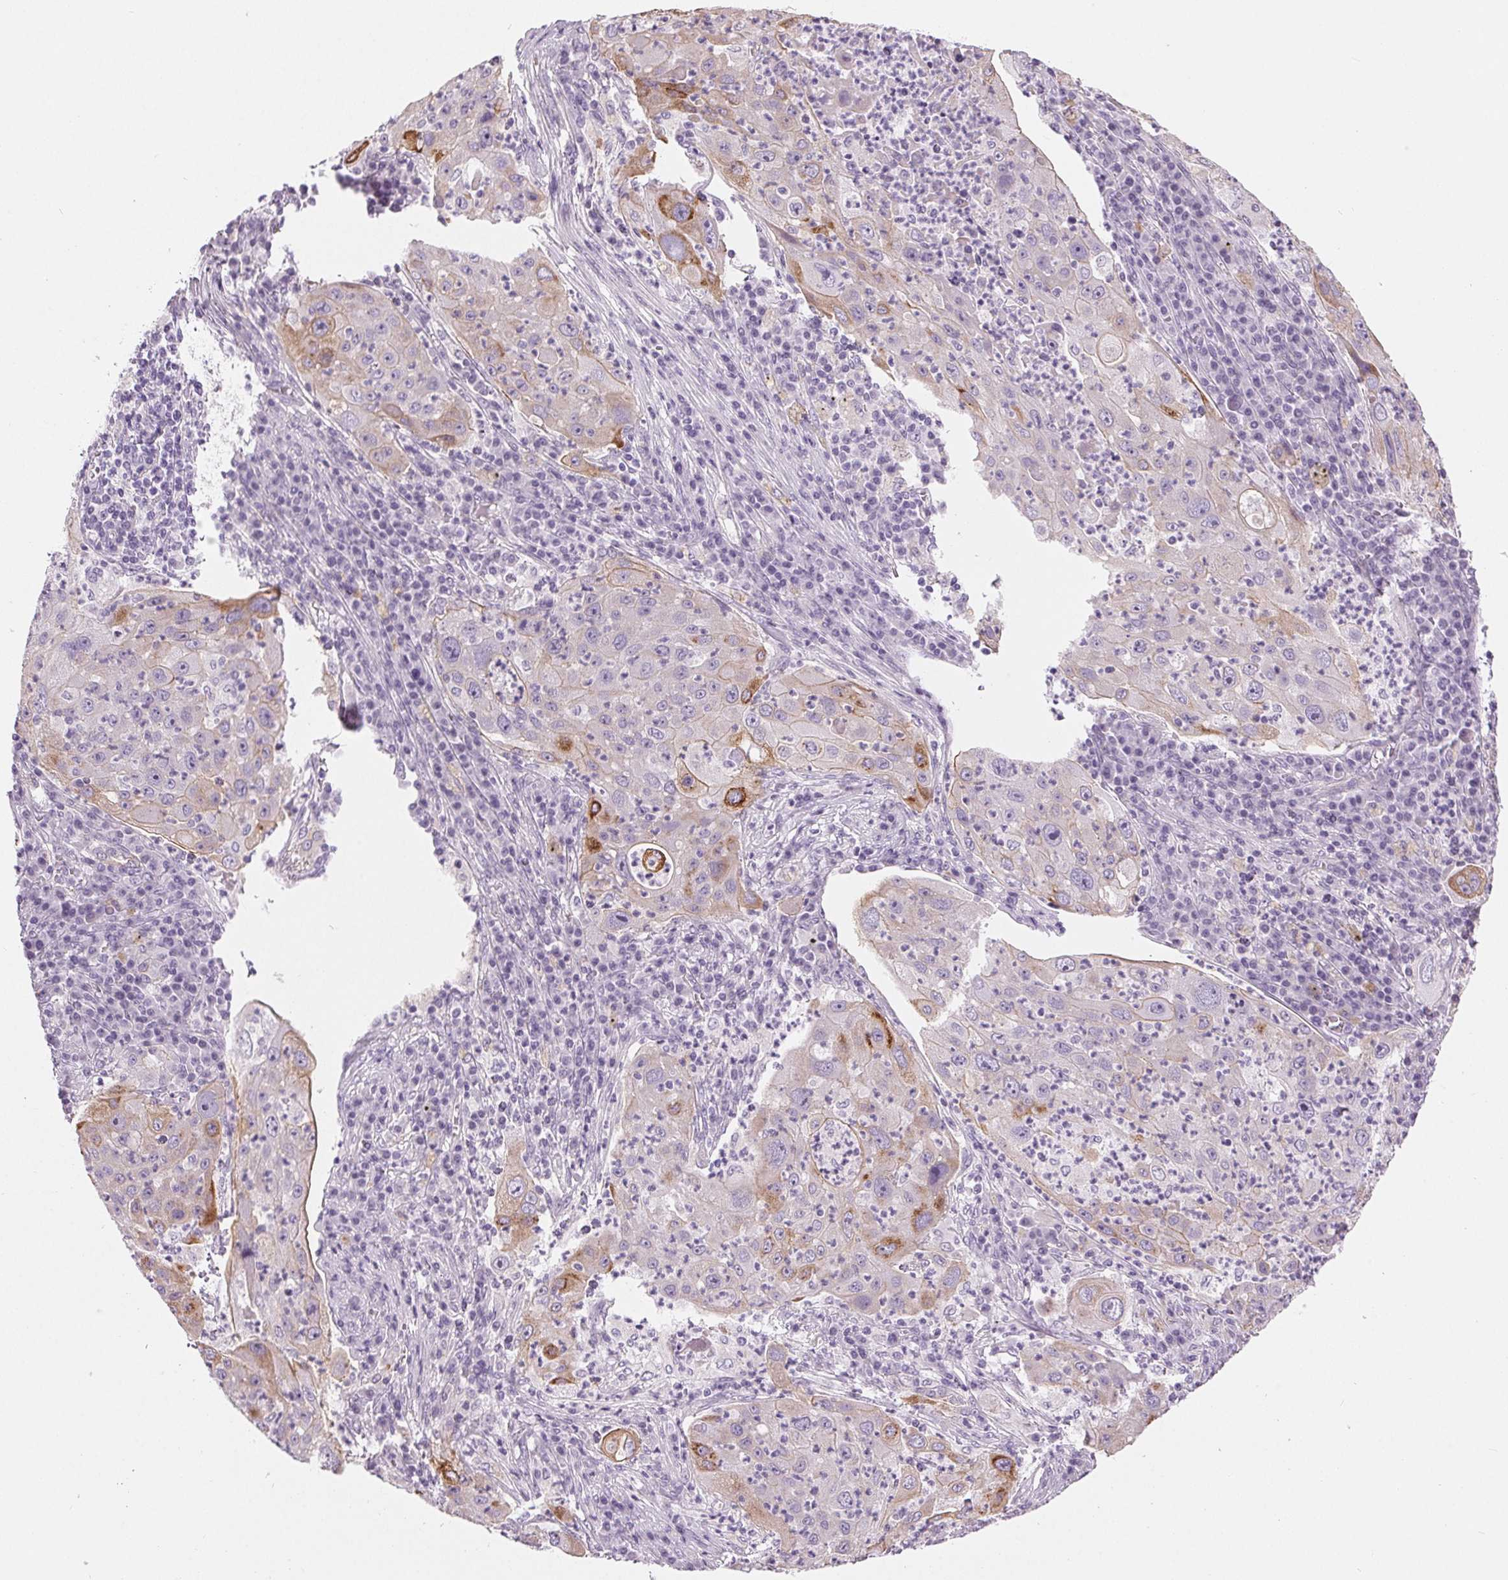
{"staining": {"intensity": "moderate", "quantity": "<25%", "location": "cytoplasmic/membranous"}, "tissue": "lung cancer", "cell_type": "Tumor cells", "image_type": "cancer", "snomed": [{"axis": "morphology", "description": "Squamous cell carcinoma, NOS"}, {"axis": "topography", "description": "Lung"}], "caption": "Immunohistochemistry (DAB) staining of human lung cancer (squamous cell carcinoma) shows moderate cytoplasmic/membranous protein expression in about <25% of tumor cells. (DAB IHC with brightfield microscopy, high magnification).", "gene": "MISP", "patient": {"sex": "female", "age": 59}}